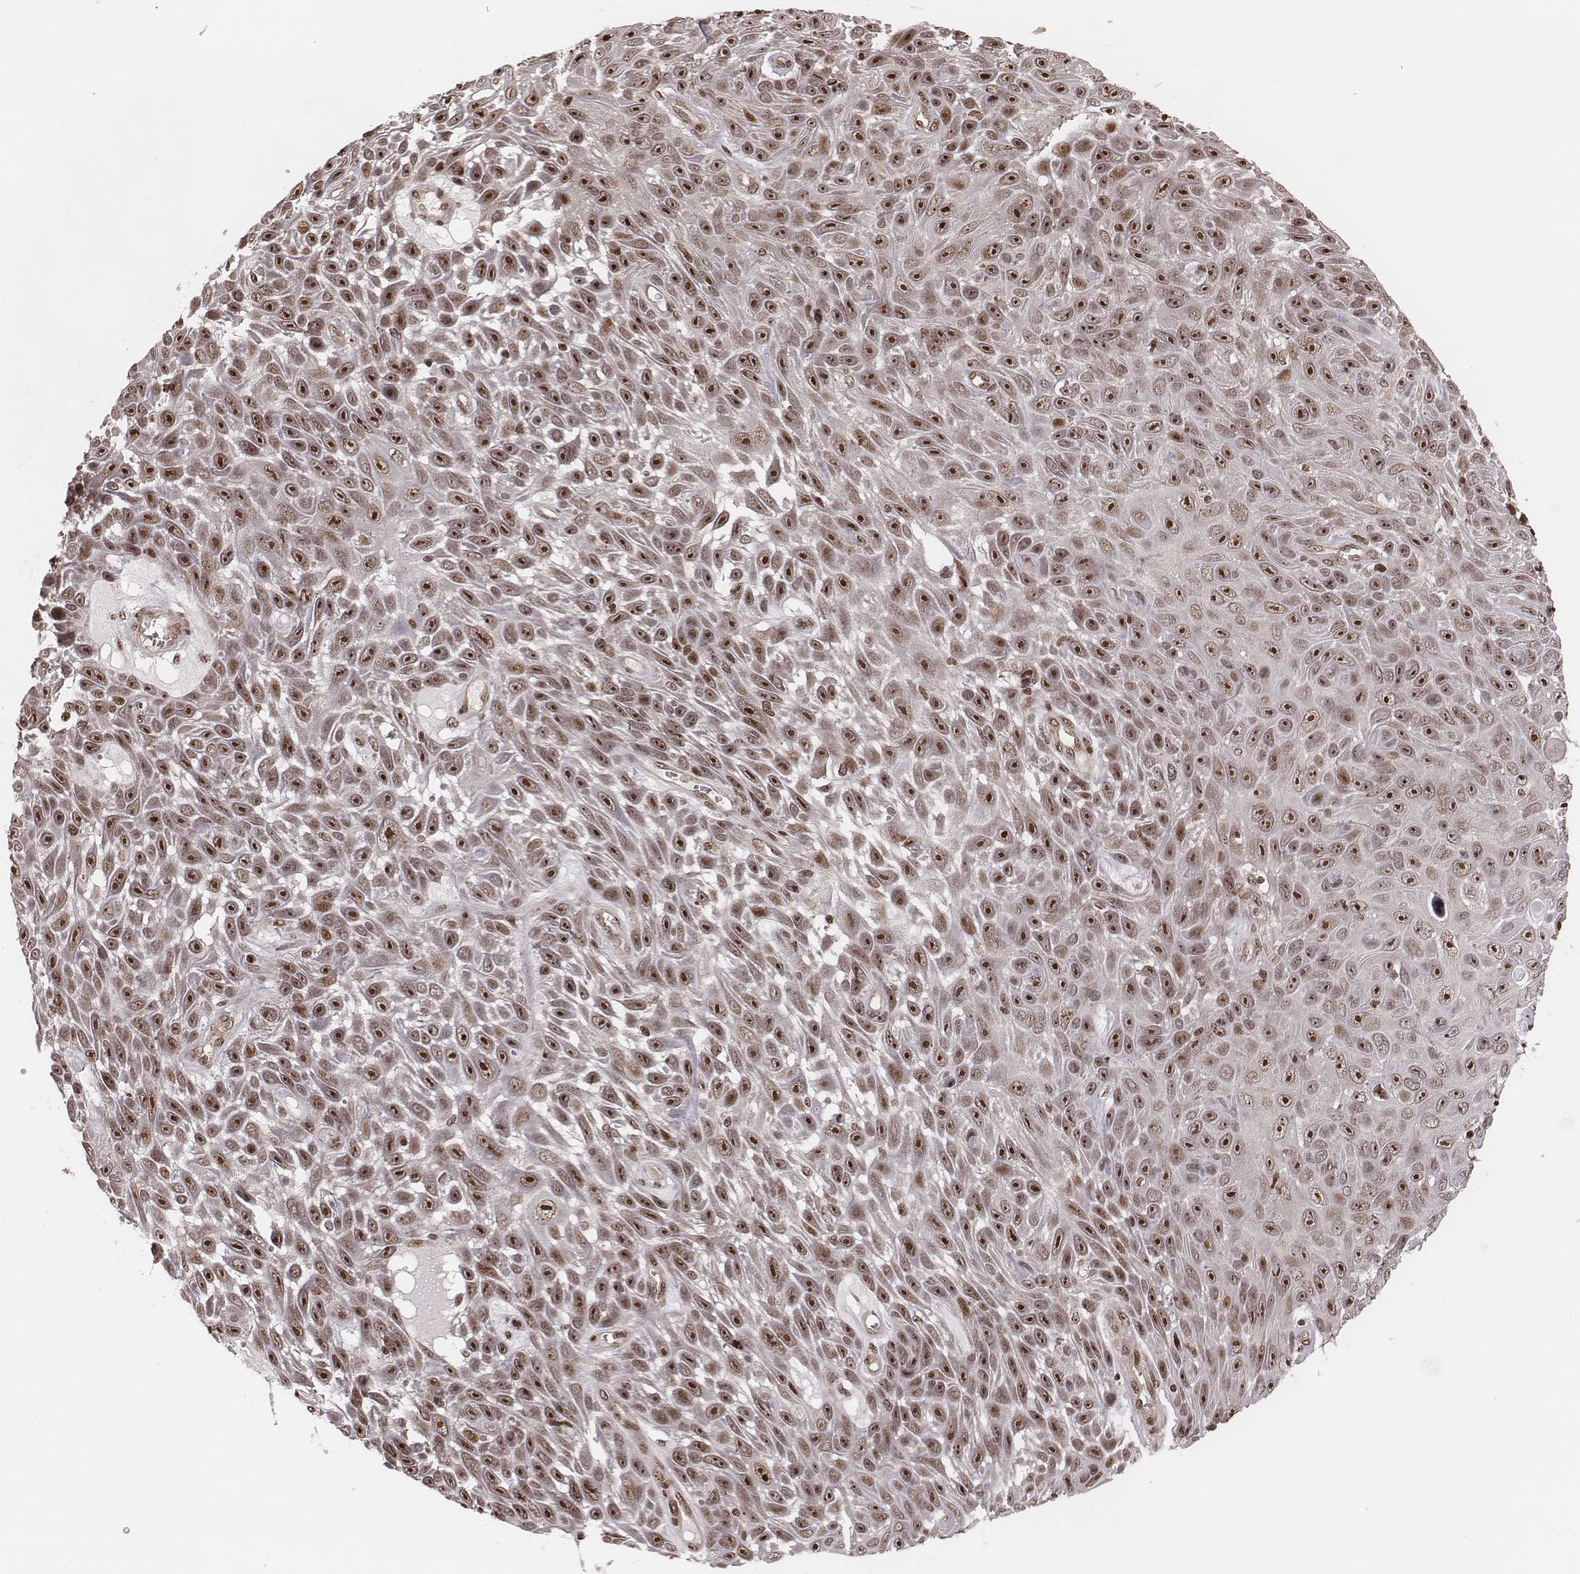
{"staining": {"intensity": "moderate", "quantity": ">75%", "location": "nuclear"}, "tissue": "skin cancer", "cell_type": "Tumor cells", "image_type": "cancer", "snomed": [{"axis": "morphology", "description": "Squamous cell carcinoma, NOS"}, {"axis": "topography", "description": "Skin"}], "caption": "A histopathology image of squamous cell carcinoma (skin) stained for a protein demonstrates moderate nuclear brown staining in tumor cells. (DAB IHC, brown staining for protein, blue staining for nuclei).", "gene": "VRK3", "patient": {"sex": "male", "age": 82}}